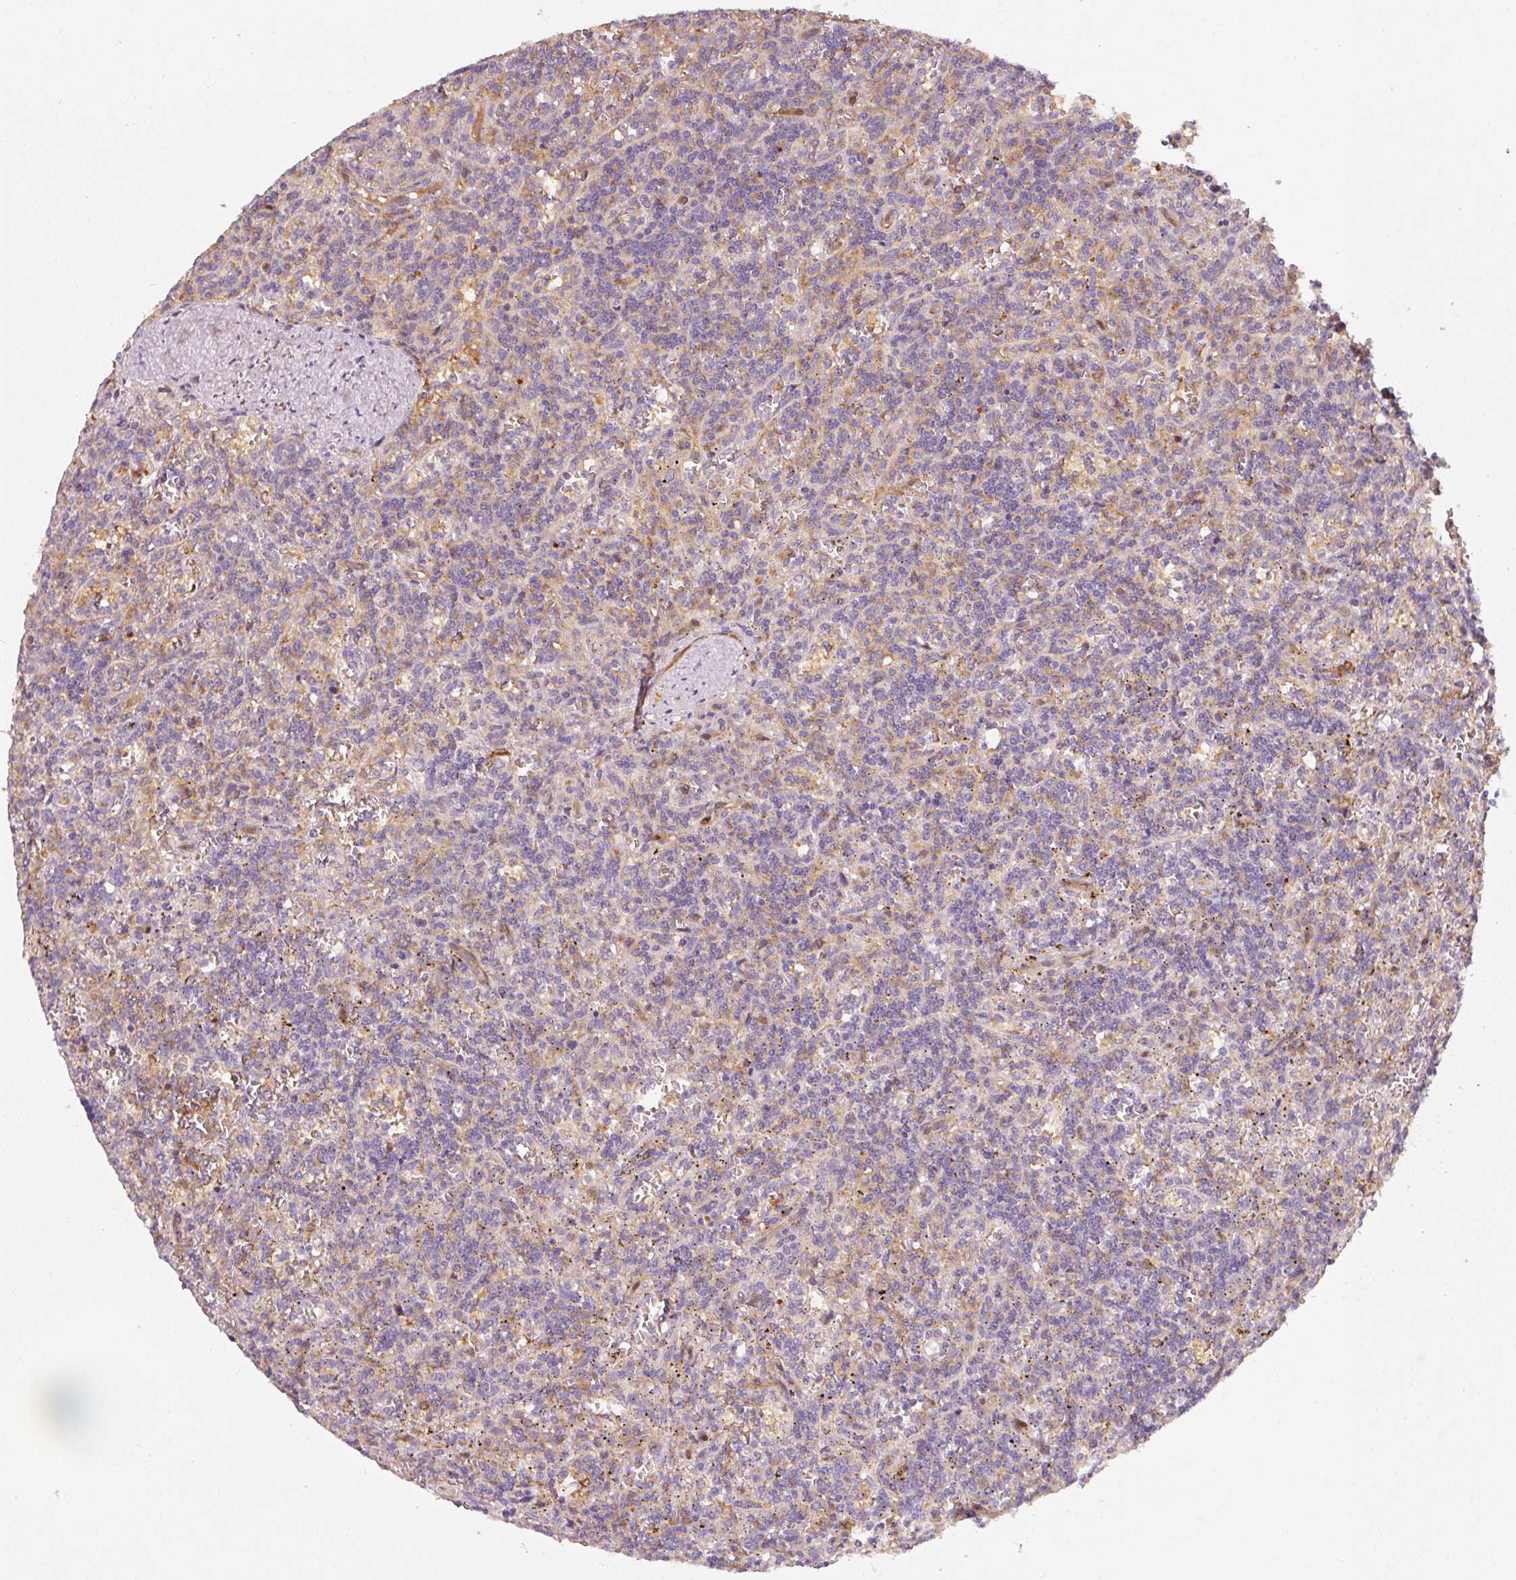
{"staining": {"intensity": "weak", "quantity": "25%-75%", "location": "cytoplasmic/membranous"}, "tissue": "lymphoma", "cell_type": "Tumor cells", "image_type": "cancer", "snomed": [{"axis": "morphology", "description": "Malignant lymphoma, non-Hodgkin's type, Low grade"}, {"axis": "topography", "description": "Spleen"}], "caption": "This photomicrograph demonstrates lymphoma stained with IHC to label a protein in brown. The cytoplasmic/membranous of tumor cells show weak positivity for the protein. Nuclei are counter-stained blue.", "gene": "IQGAP2", "patient": {"sex": "male", "age": 73}}